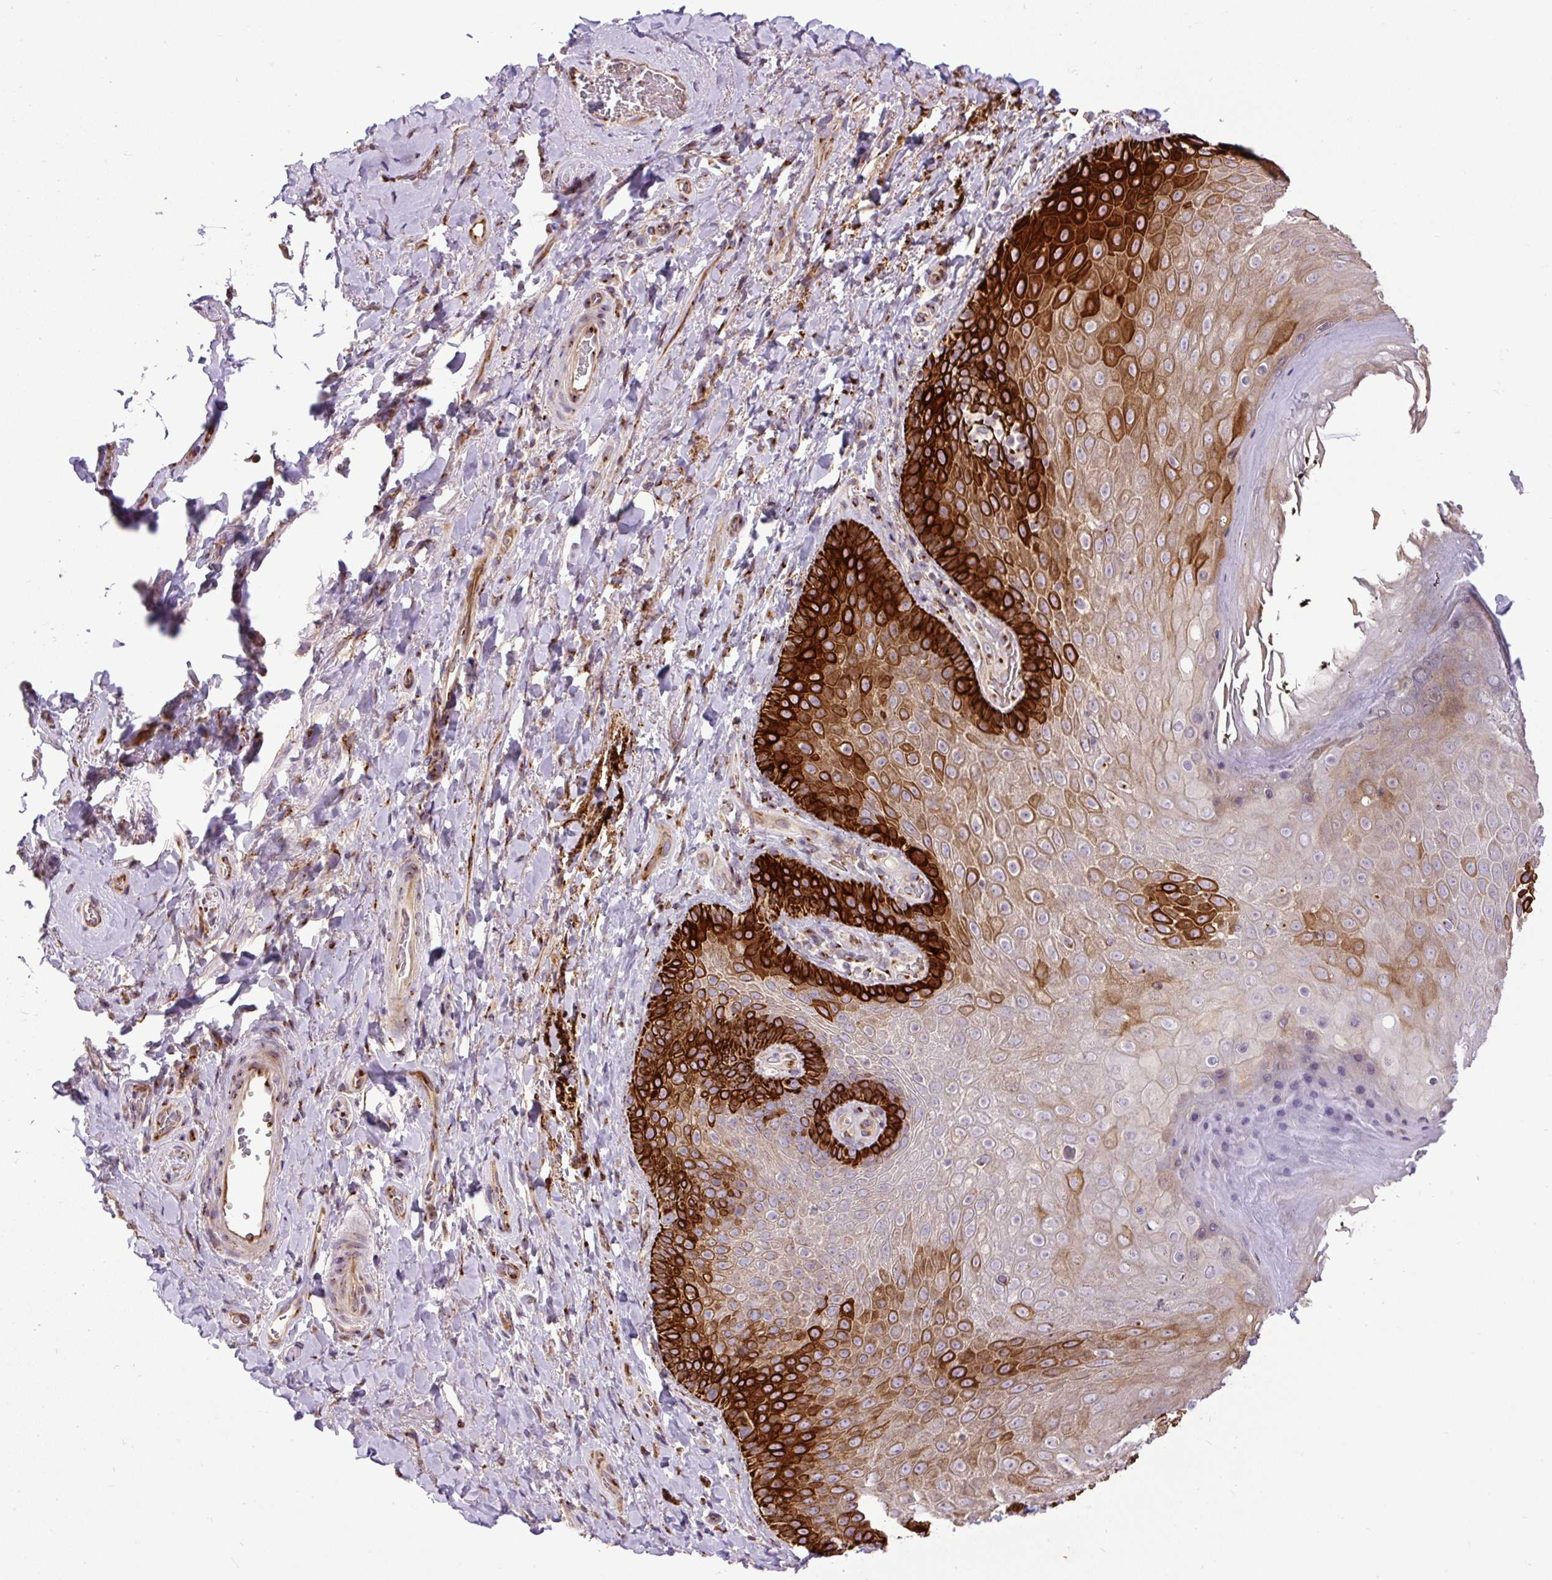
{"staining": {"intensity": "strong", "quantity": "25%-75%", "location": "cytoplasmic/membranous"}, "tissue": "skin", "cell_type": "Epidermal cells", "image_type": "normal", "snomed": [{"axis": "morphology", "description": "Normal tissue, NOS"}, {"axis": "topography", "description": "Anal"}, {"axis": "topography", "description": "Peripheral nerve tissue"}], "caption": "Human skin stained for a protein (brown) demonstrates strong cytoplasmic/membranous positive staining in approximately 25%-75% of epidermal cells.", "gene": "MSMP", "patient": {"sex": "male", "age": 53}}